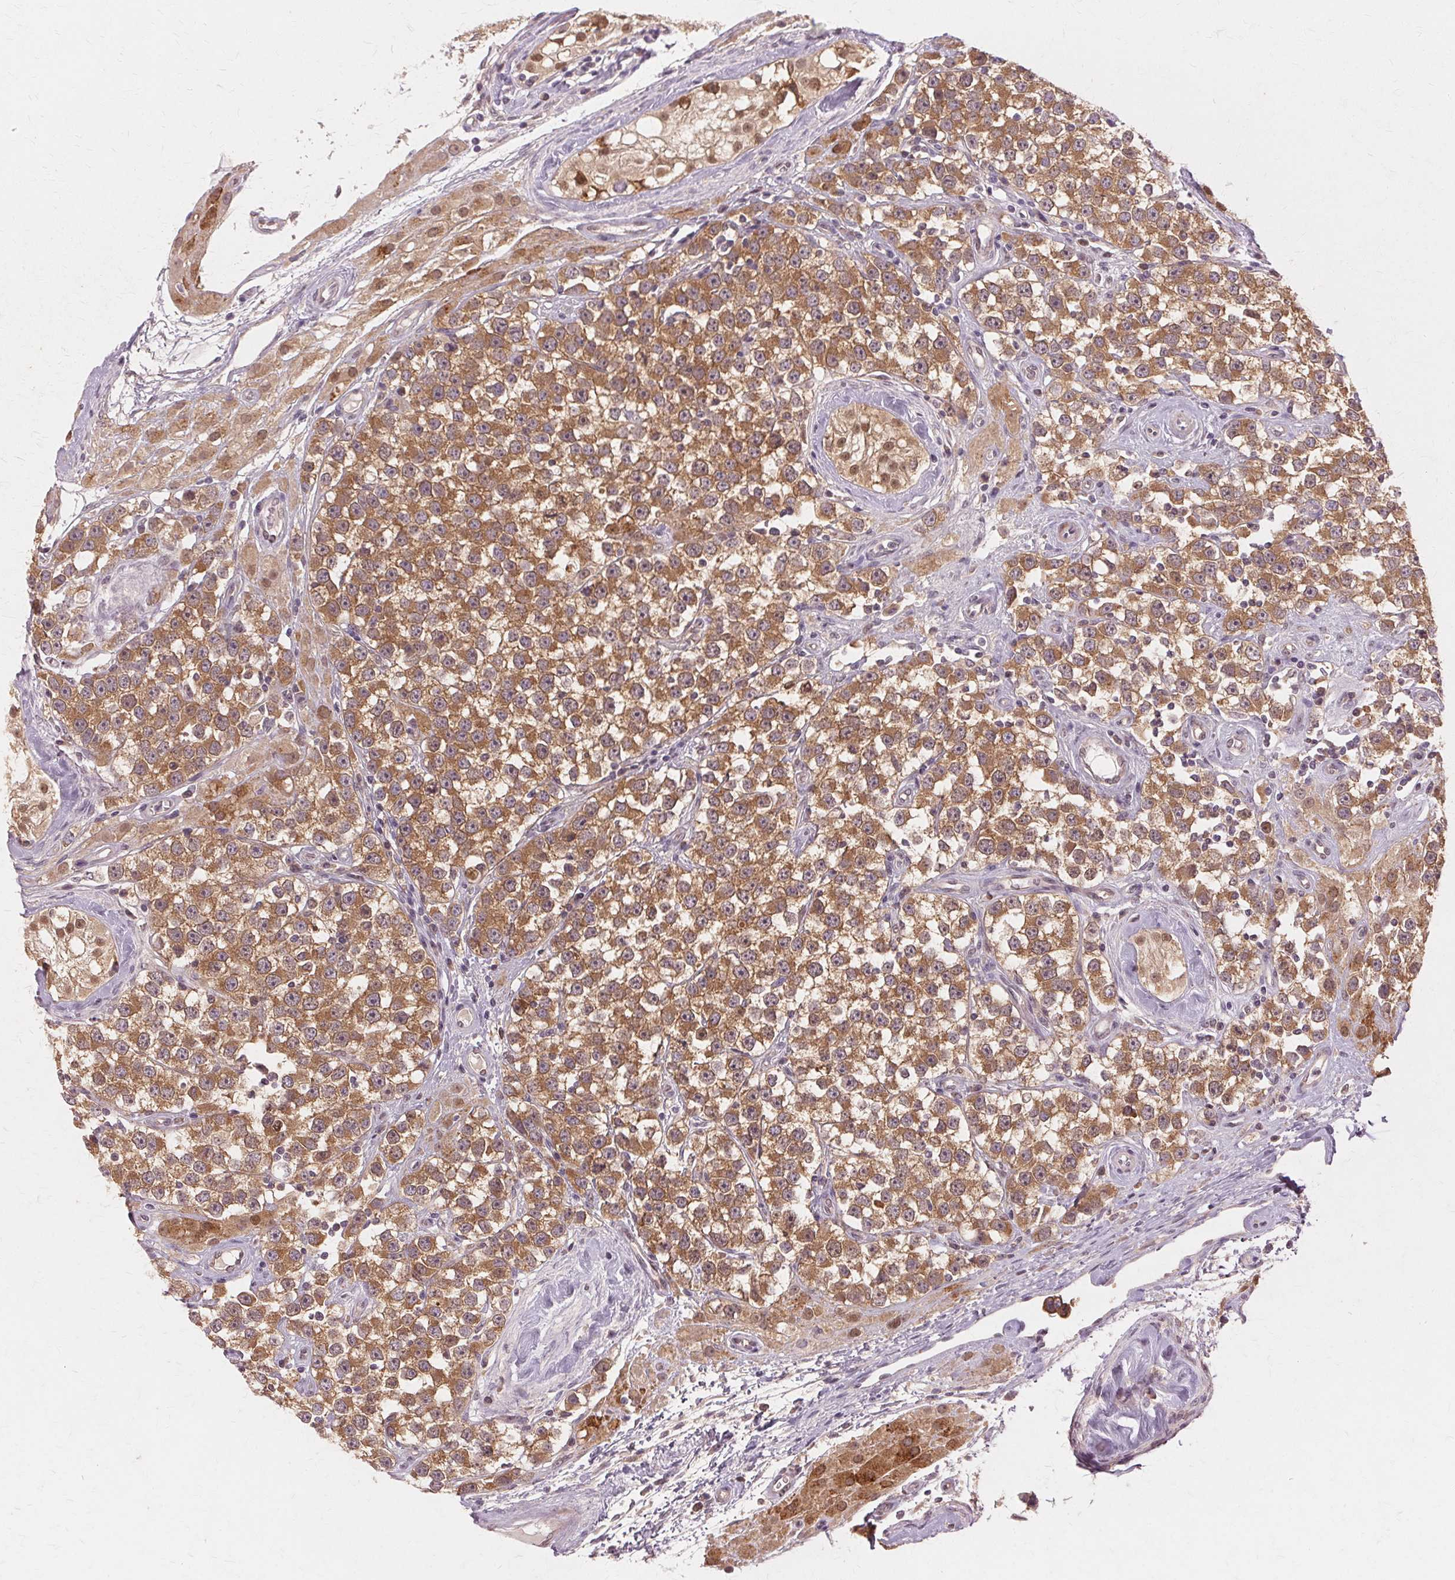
{"staining": {"intensity": "moderate", "quantity": ">75%", "location": "cytoplasmic/membranous"}, "tissue": "testis cancer", "cell_type": "Tumor cells", "image_type": "cancer", "snomed": [{"axis": "morphology", "description": "Seminoma, NOS"}, {"axis": "topography", "description": "Testis"}], "caption": "Testis seminoma tissue displays moderate cytoplasmic/membranous expression in about >75% of tumor cells", "gene": "PRMT5", "patient": {"sex": "male", "age": 34}}